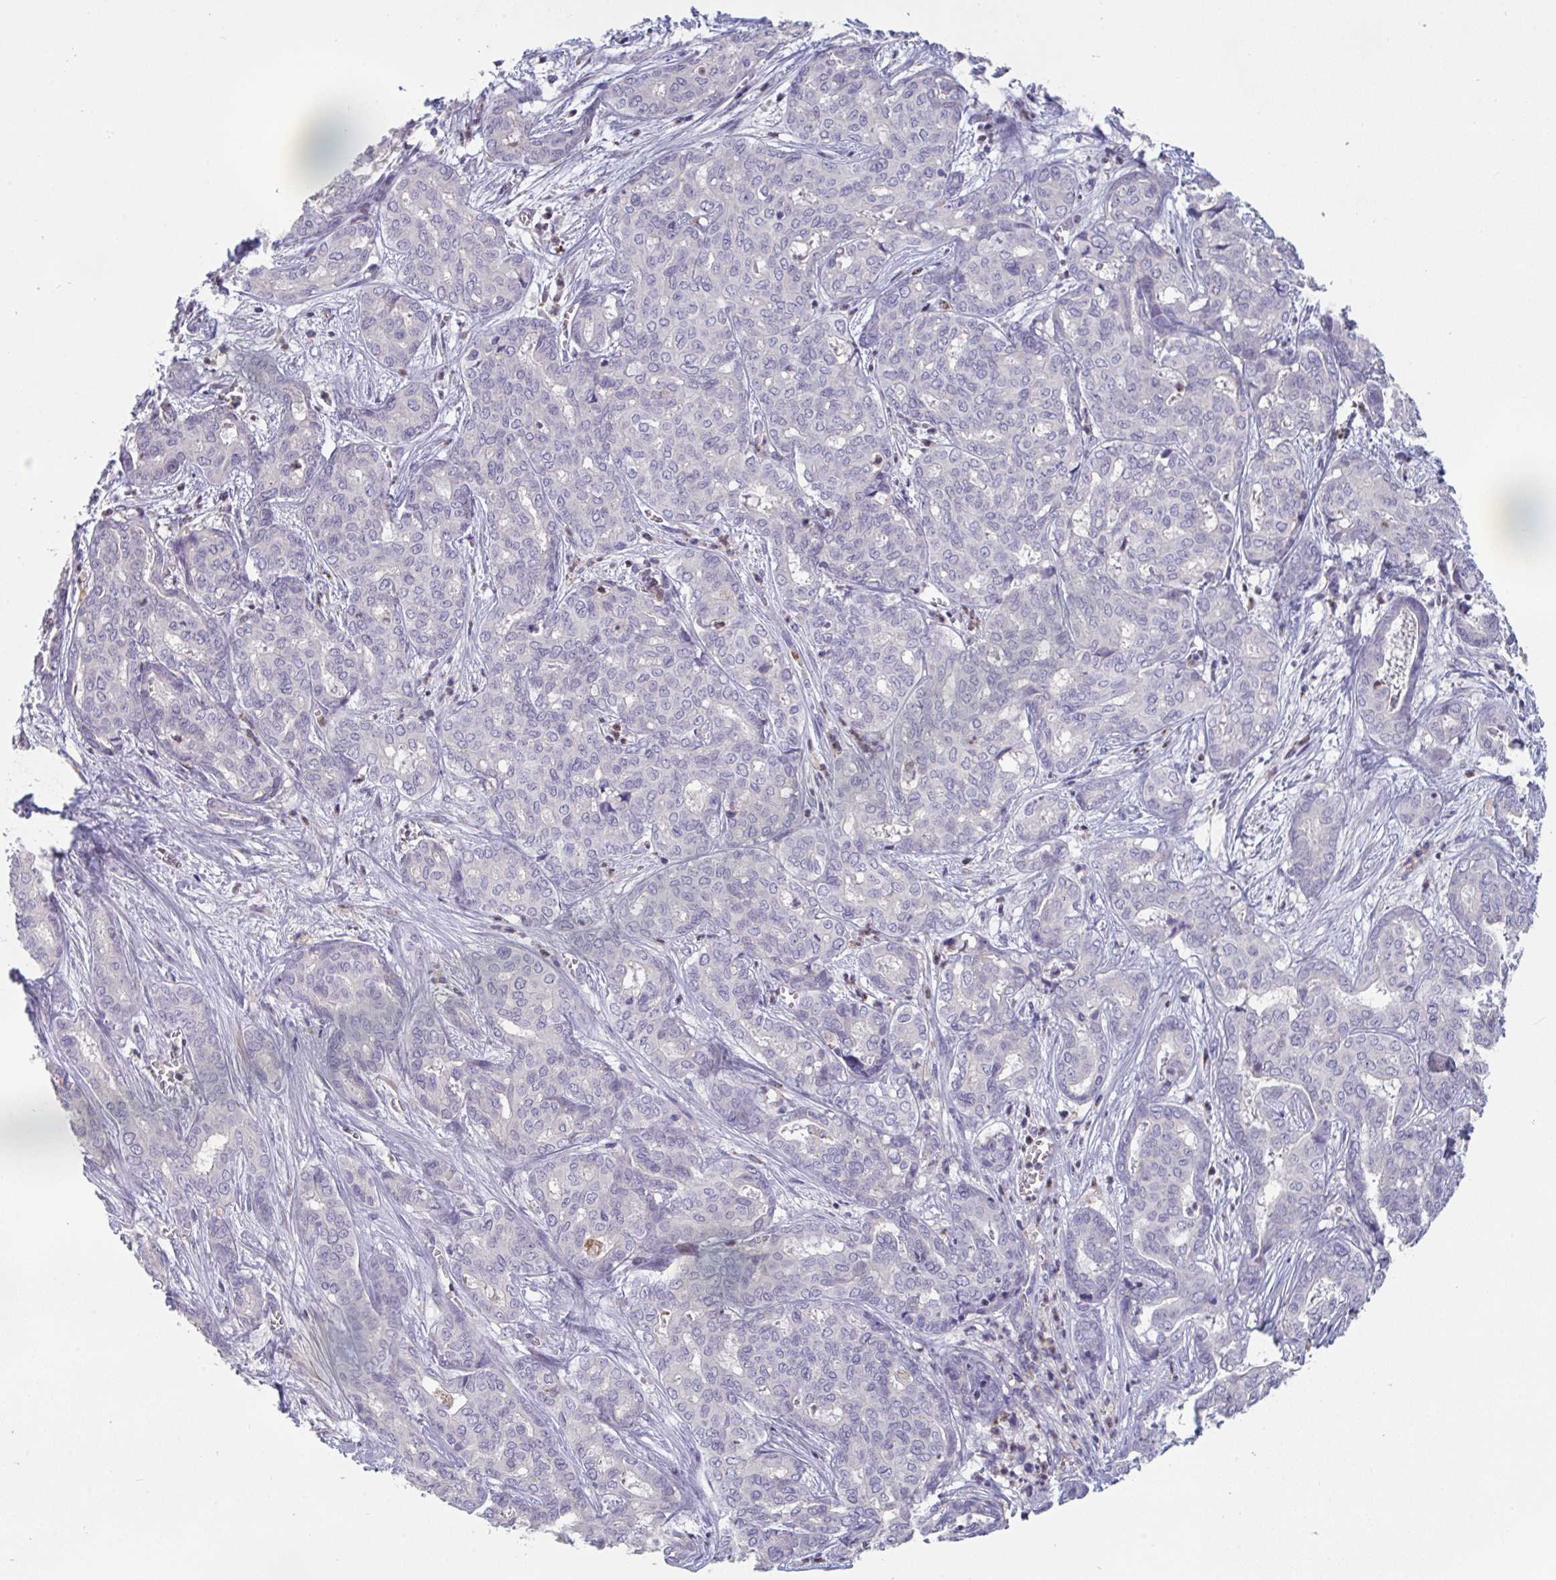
{"staining": {"intensity": "negative", "quantity": "none", "location": "none"}, "tissue": "liver cancer", "cell_type": "Tumor cells", "image_type": "cancer", "snomed": [{"axis": "morphology", "description": "Cholangiocarcinoma"}, {"axis": "topography", "description": "Liver"}], "caption": "This is an immunohistochemistry (IHC) histopathology image of human cholangiocarcinoma (liver). There is no staining in tumor cells.", "gene": "HGFAC", "patient": {"sex": "female", "age": 64}}